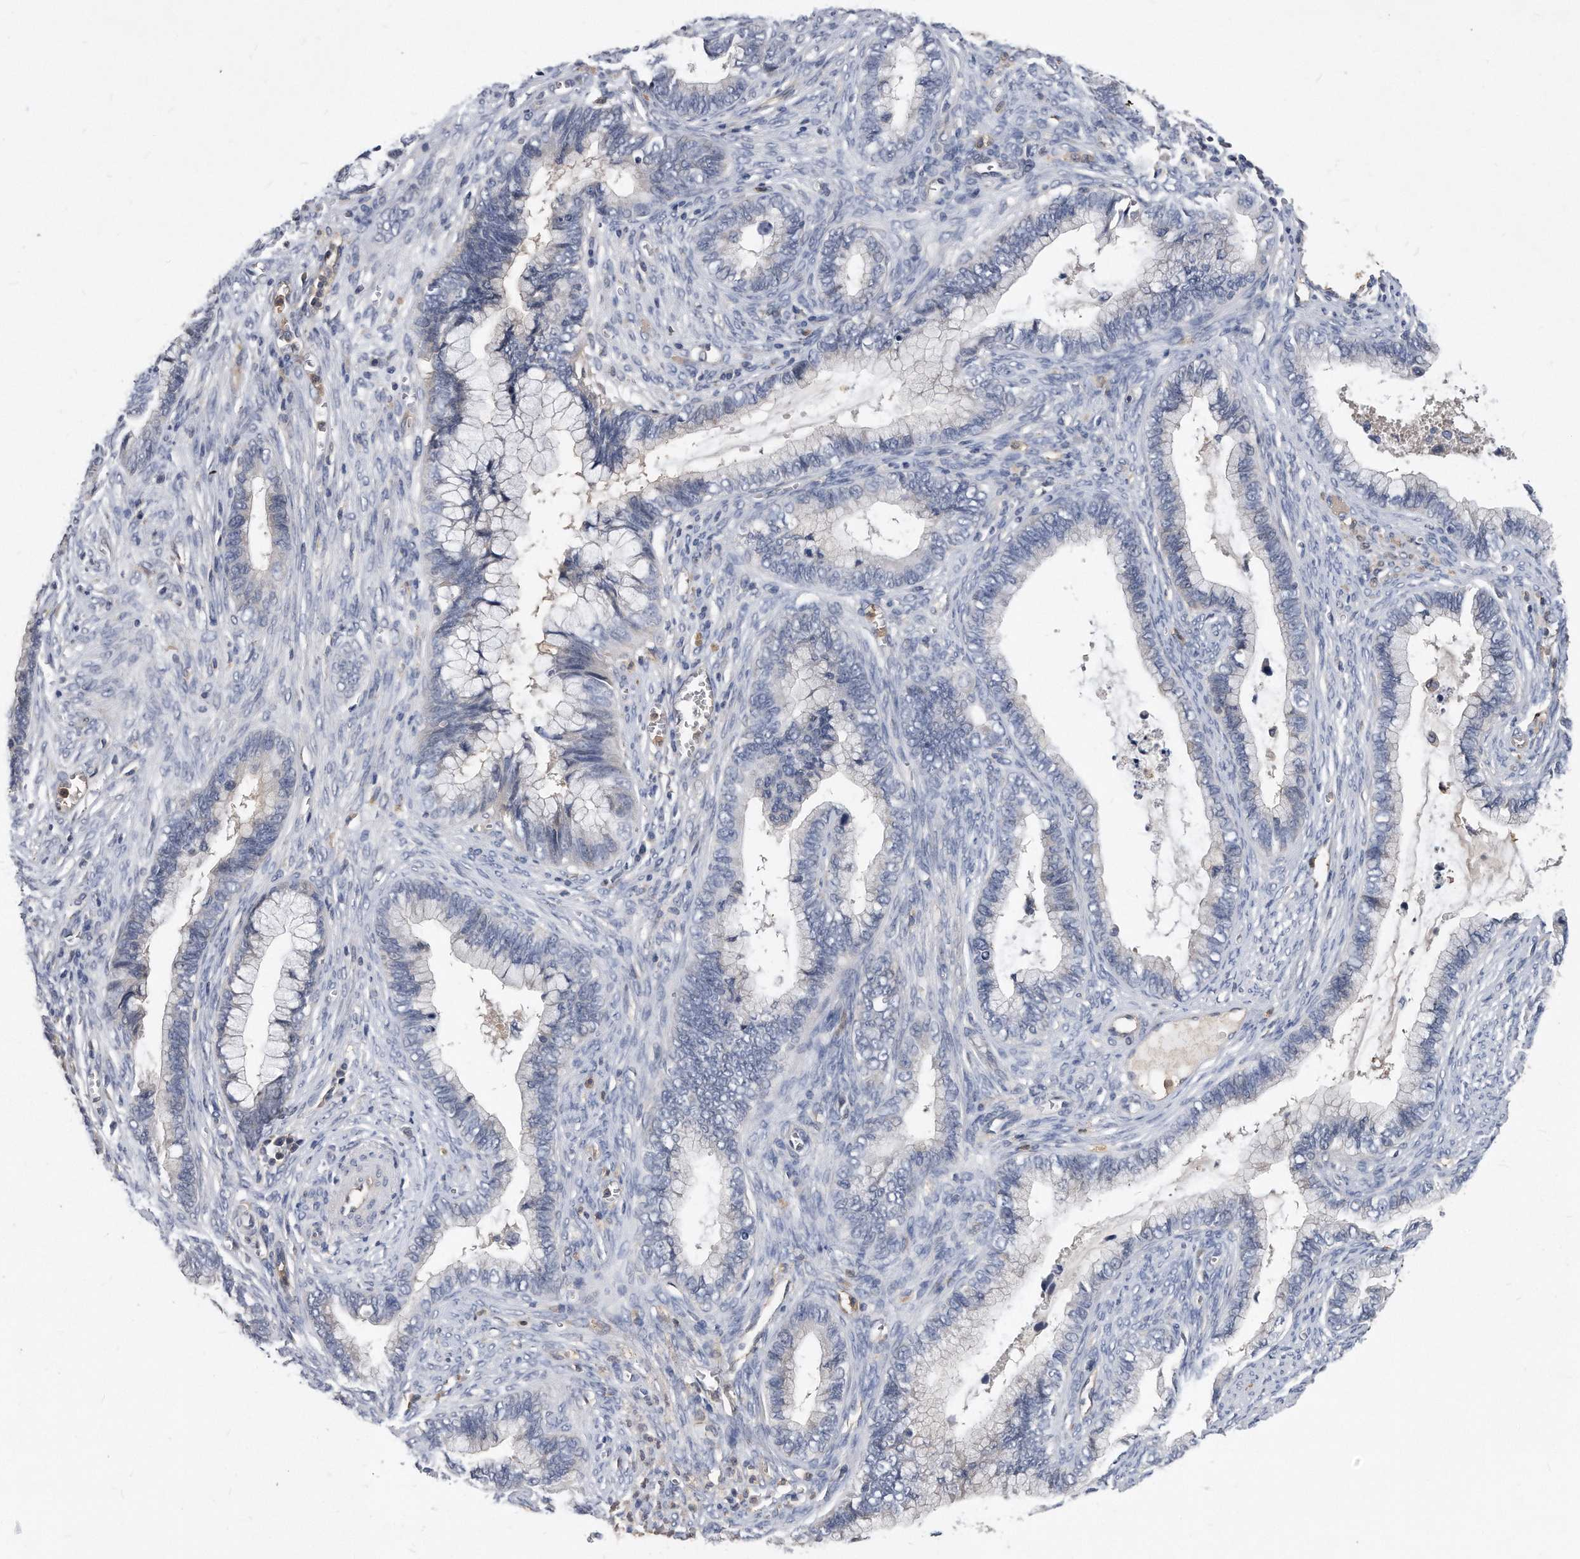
{"staining": {"intensity": "negative", "quantity": "none", "location": "none"}, "tissue": "cervical cancer", "cell_type": "Tumor cells", "image_type": "cancer", "snomed": [{"axis": "morphology", "description": "Adenocarcinoma, NOS"}, {"axis": "topography", "description": "Cervix"}], "caption": "High magnification brightfield microscopy of adenocarcinoma (cervical) stained with DAB (brown) and counterstained with hematoxylin (blue): tumor cells show no significant positivity.", "gene": "HOMER3", "patient": {"sex": "female", "age": 44}}